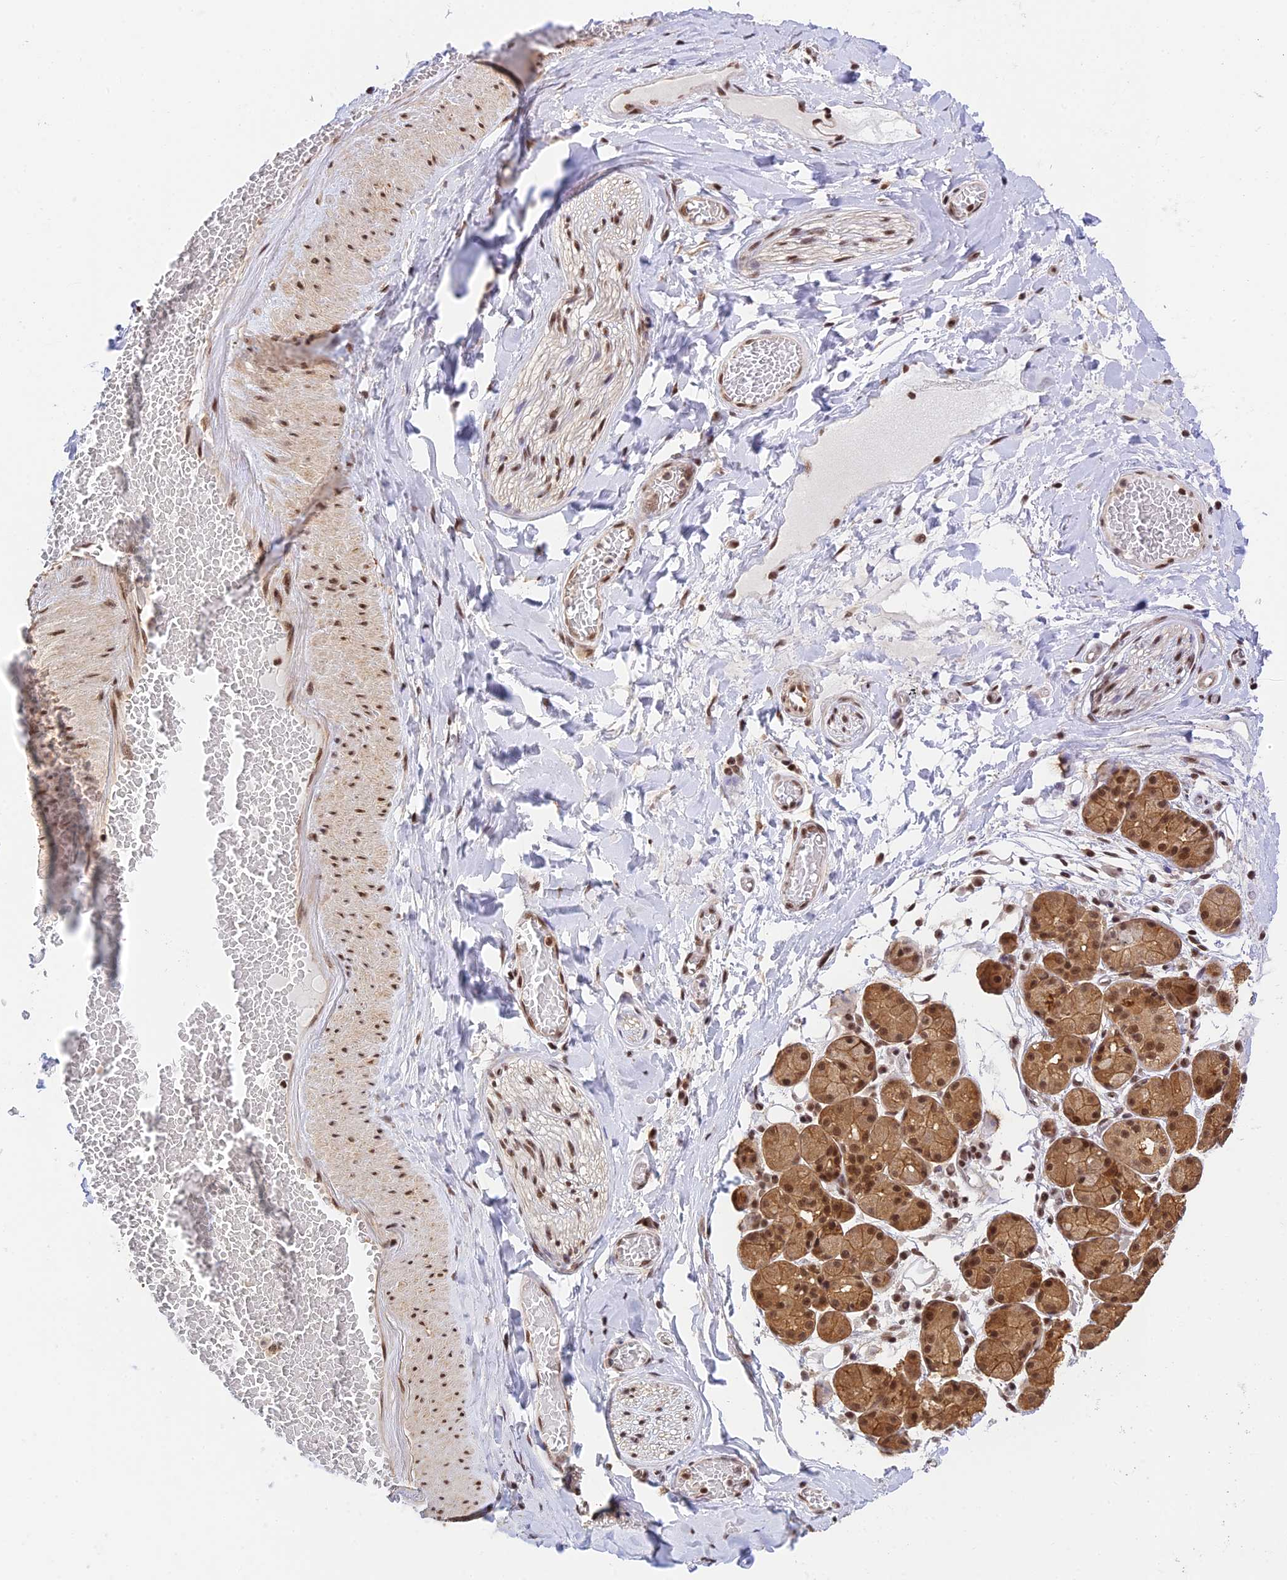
{"staining": {"intensity": "moderate", "quantity": ">75%", "location": "nuclear"}, "tissue": "adipose tissue", "cell_type": "Adipocytes", "image_type": "normal", "snomed": [{"axis": "morphology", "description": "Normal tissue, NOS"}, {"axis": "topography", "description": "Salivary gland"}, {"axis": "topography", "description": "Peripheral nerve tissue"}], "caption": "Adipocytes display medium levels of moderate nuclear positivity in approximately >75% of cells in normal human adipose tissue. The staining was performed using DAB (3,3'-diaminobenzidine), with brown indicating positive protein expression. Nuclei are stained blue with hematoxylin.", "gene": "THAP11", "patient": {"sex": "male", "age": 62}}